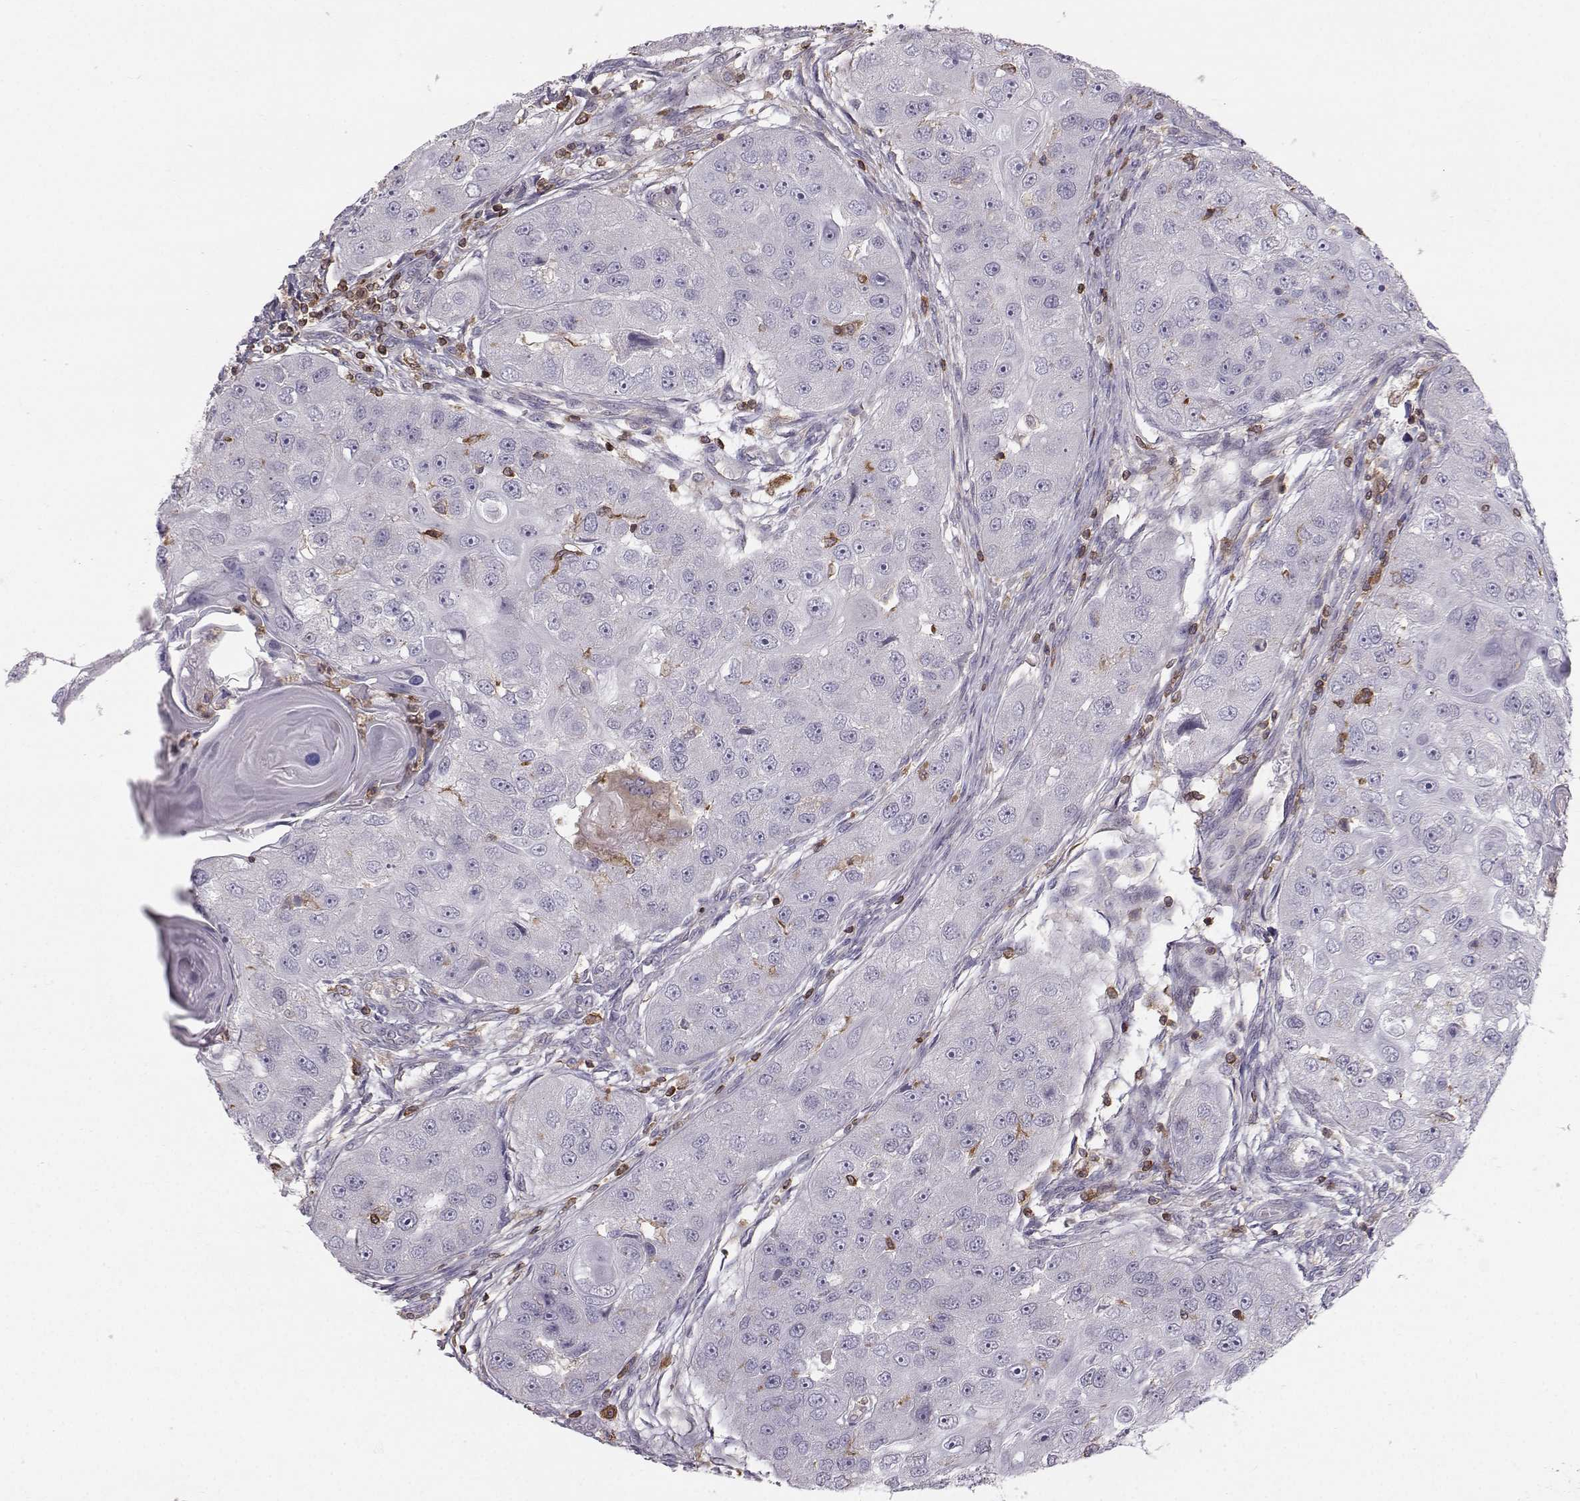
{"staining": {"intensity": "negative", "quantity": "none", "location": "none"}, "tissue": "head and neck cancer", "cell_type": "Tumor cells", "image_type": "cancer", "snomed": [{"axis": "morphology", "description": "Squamous cell carcinoma, NOS"}, {"axis": "topography", "description": "Head-Neck"}], "caption": "Immunohistochemistry micrograph of neoplastic tissue: human head and neck cancer (squamous cell carcinoma) stained with DAB (3,3'-diaminobenzidine) reveals no significant protein positivity in tumor cells. Nuclei are stained in blue.", "gene": "ZBTB32", "patient": {"sex": "male", "age": 51}}